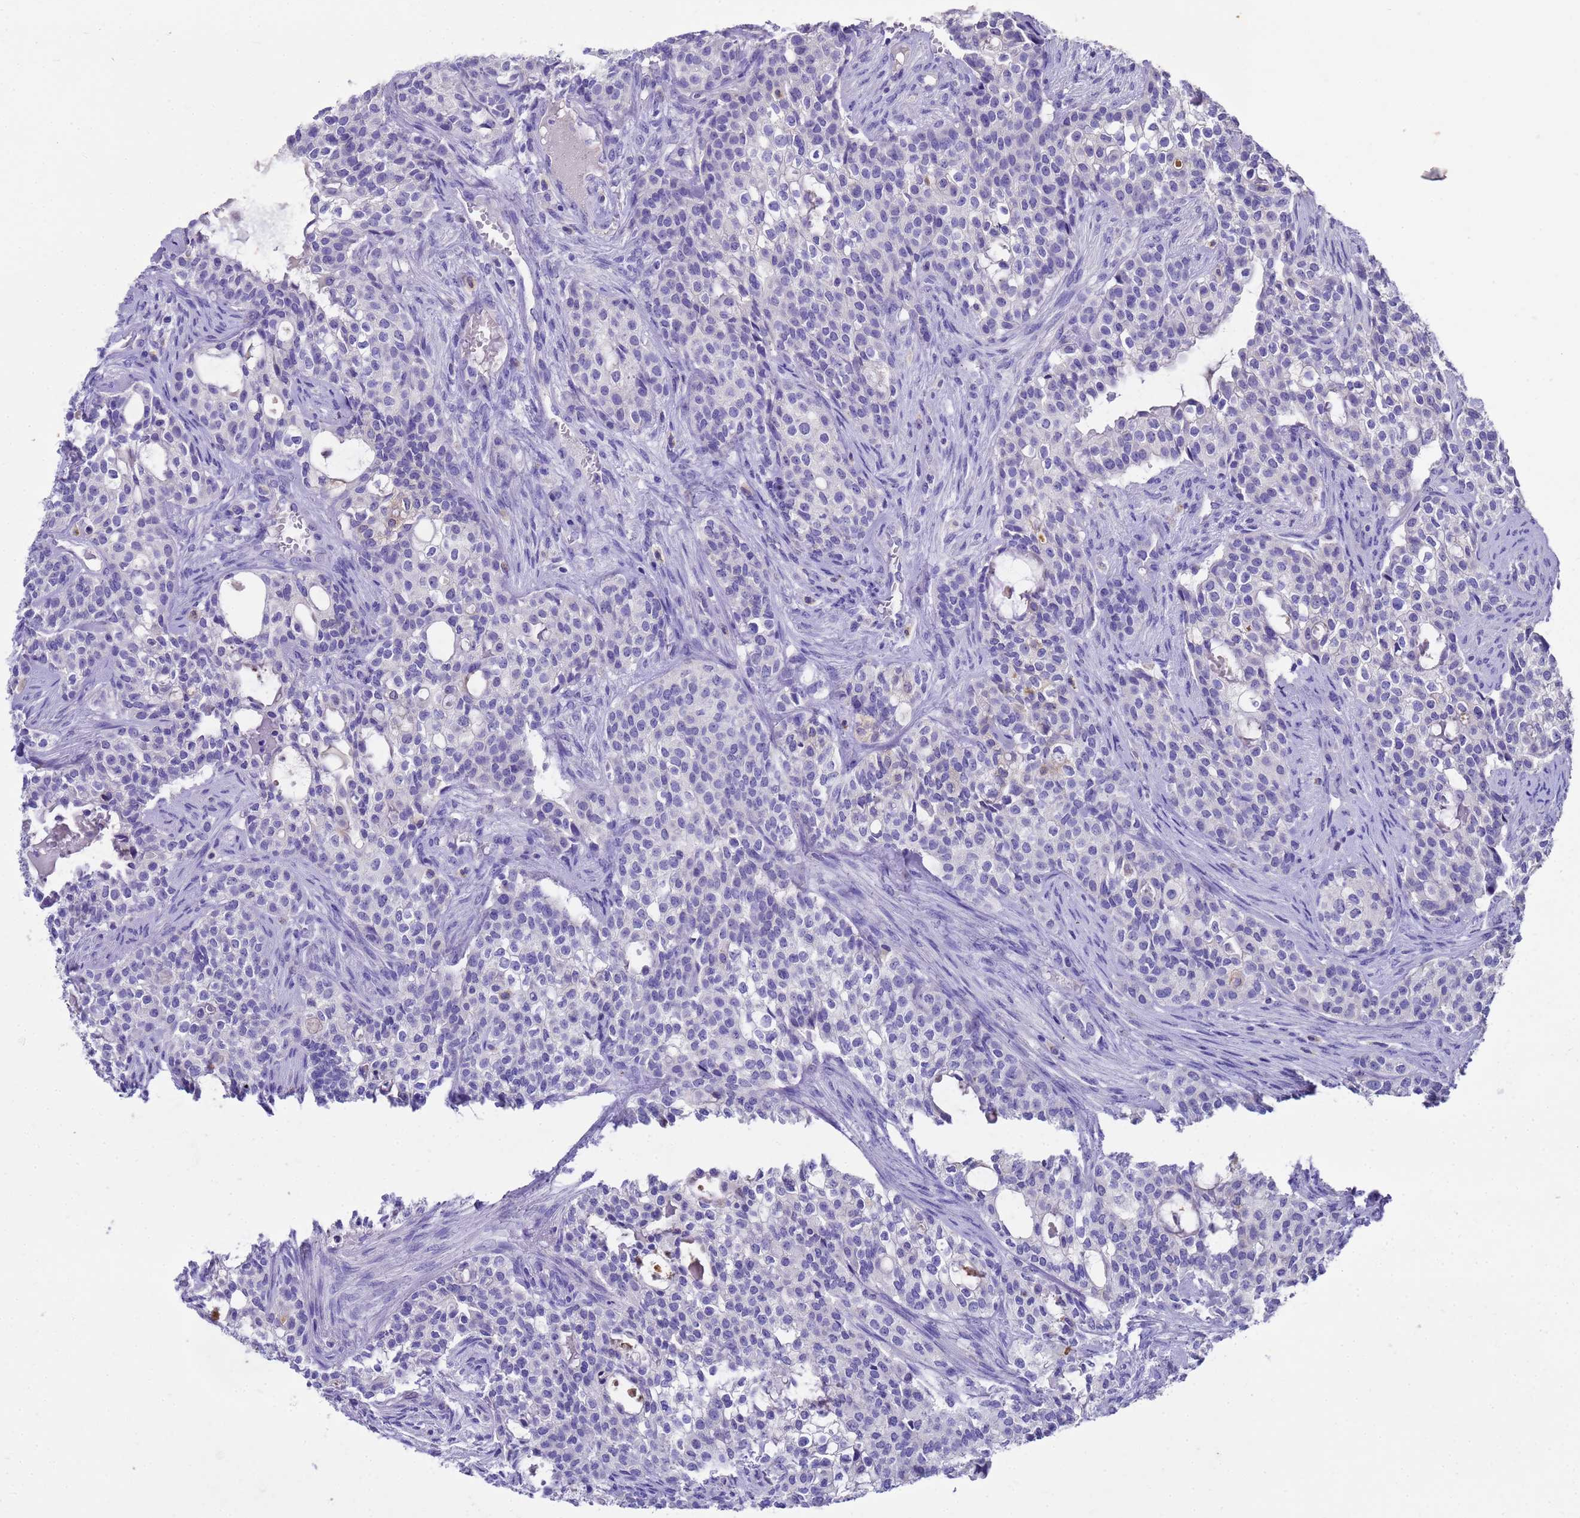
{"staining": {"intensity": "negative", "quantity": "none", "location": "none"}, "tissue": "head and neck cancer", "cell_type": "Tumor cells", "image_type": "cancer", "snomed": [{"axis": "morphology", "description": "Adenocarcinoma, NOS"}, {"axis": "topography", "description": "Head-Neck"}], "caption": "High magnification brightfield microscopy of adenocarcinoma (head and neck) stained with DAB (brown) and counterstained with hematoxylin (blue): tumor cells show no significant staining.", "gene": "MS4A13", "patient": {"sex": "male", "age": 81}}